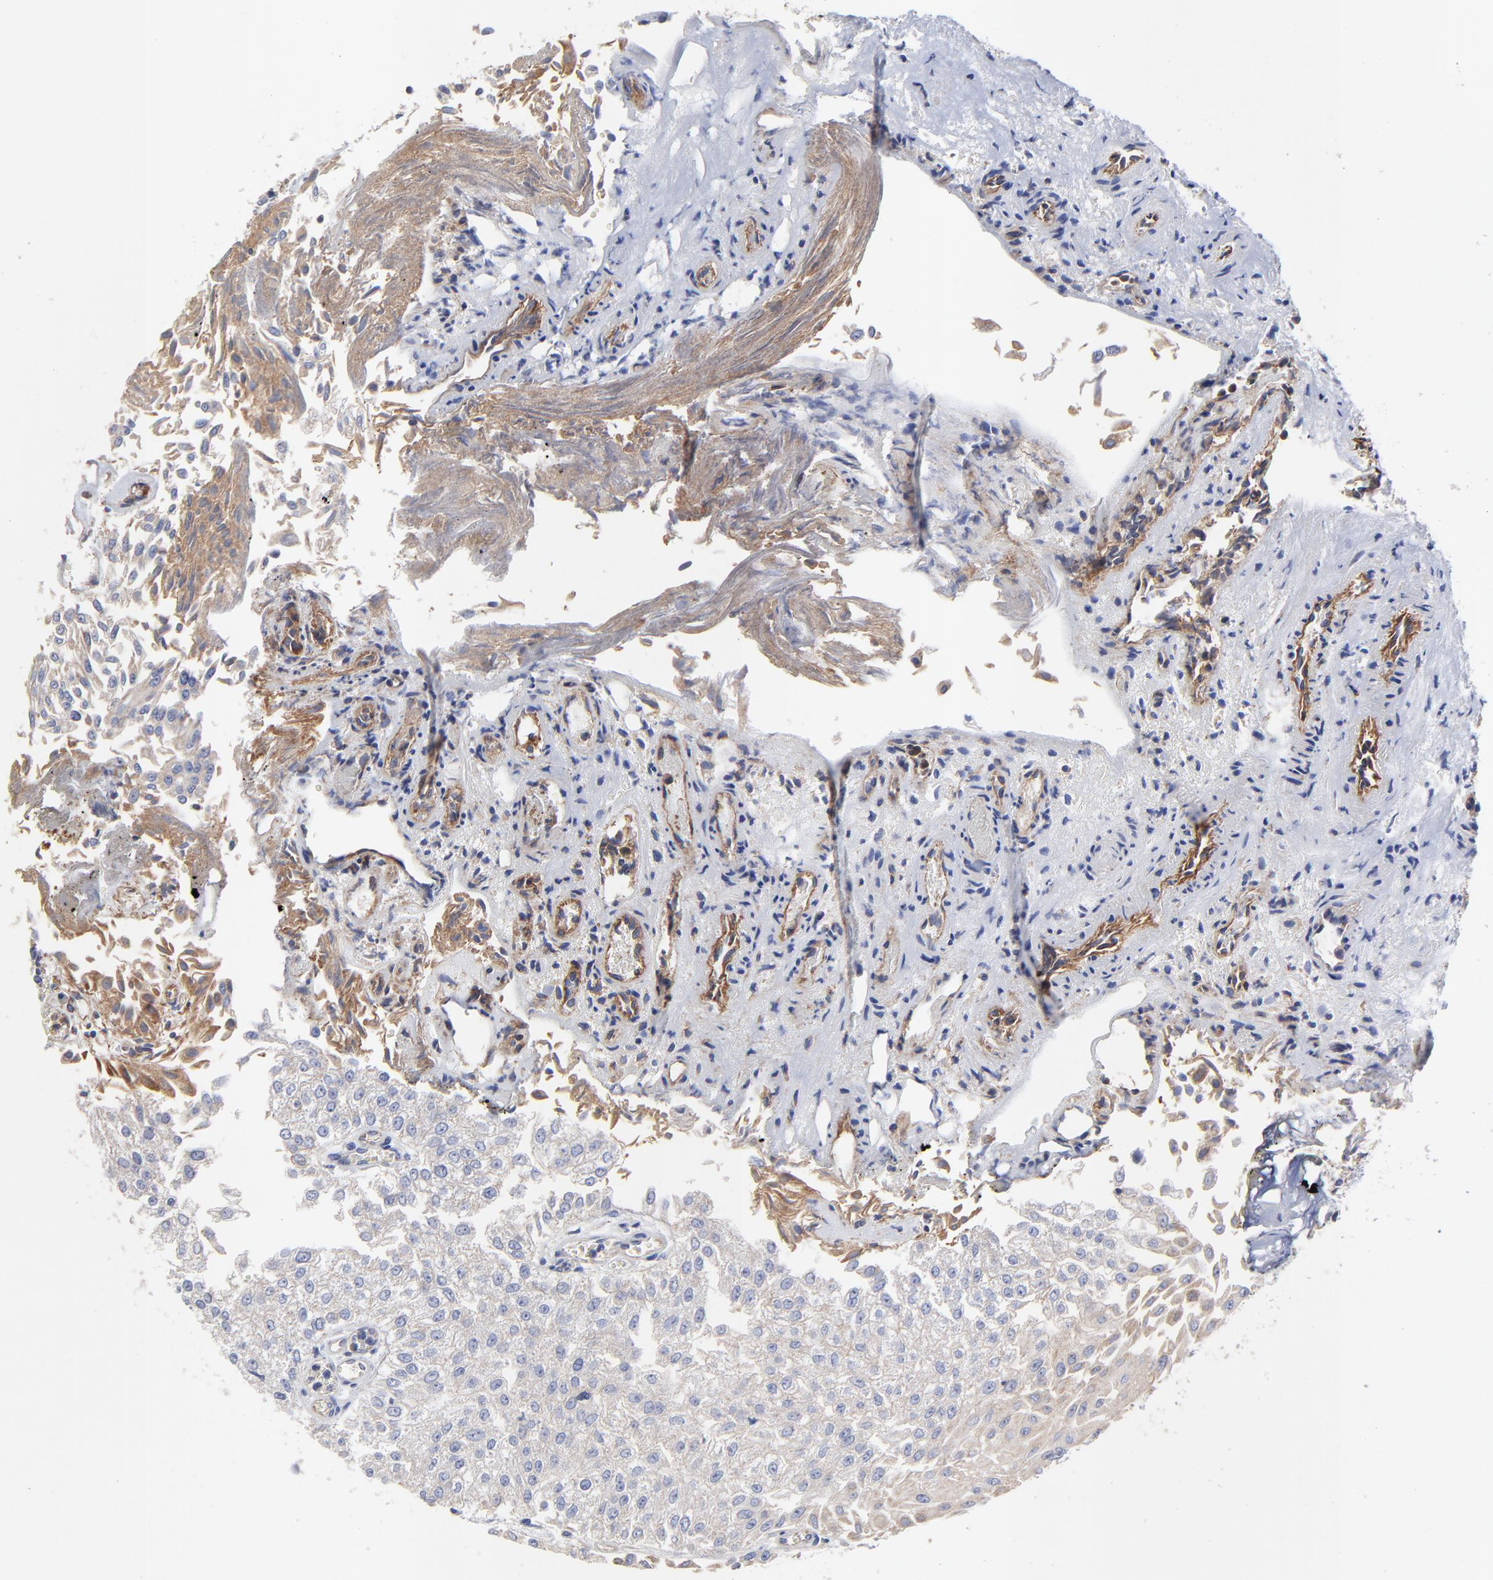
{"staining": {"intensity": "moderate", "quantity": ">75%", "location": "cytoplasmic/membranous"}, "tissue": "urothelial cancer", "cell_type": "Tumor cells", "image_type": "cancer", "snomed": [{"axis": "morphology", "description": "Urothelial carcinoma, Low grade"}, {"axis": "topography", "description": "Urinary bladder"}], "caption": "The image shows a brown stain indicating the presence of a protein in the cytoplasmic/membranous of tumor cells in urothelial cancer.", "gene": "SULF2", "patient": {"sex": "male", "age": 86}}